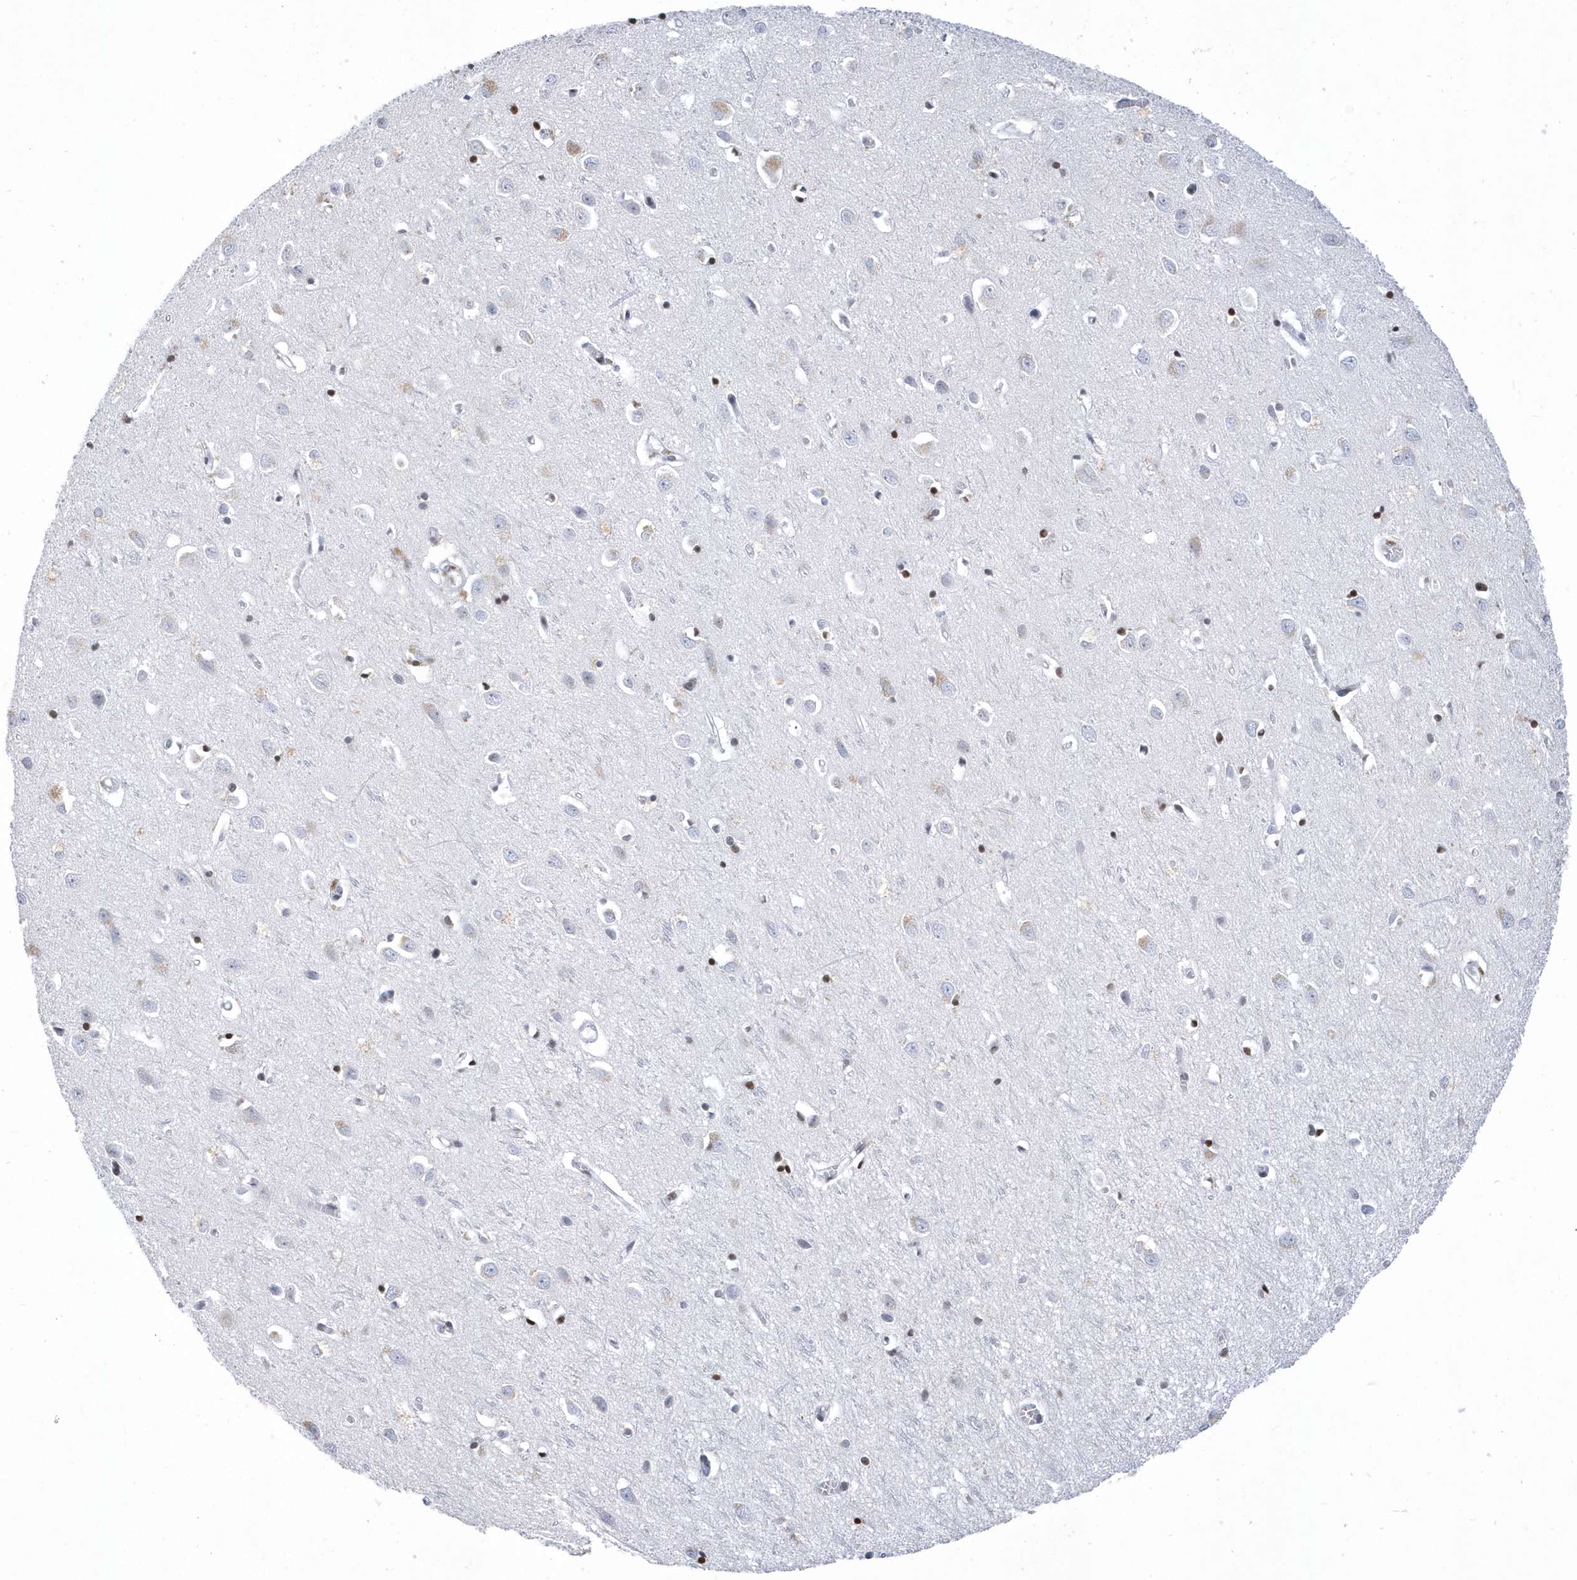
{"staining": {"intensity": "negative", "quantity": "none", "location": "none"}, "tissue": "cerebral cortex", "cell_type": "Endothelial cells", "image_type": "normal", "snomed": [{"axis": "morphology", "description": "Normal tissue, NOS"}, {"axis": "topography", "description": "Cerebral cortex"}], "caption": "Protein analysis of normal cerebral cortex displays no significant staining in endothelial cells.", "gene": "VWA5B2", "patient": {"sex": "female", "age": 64}}